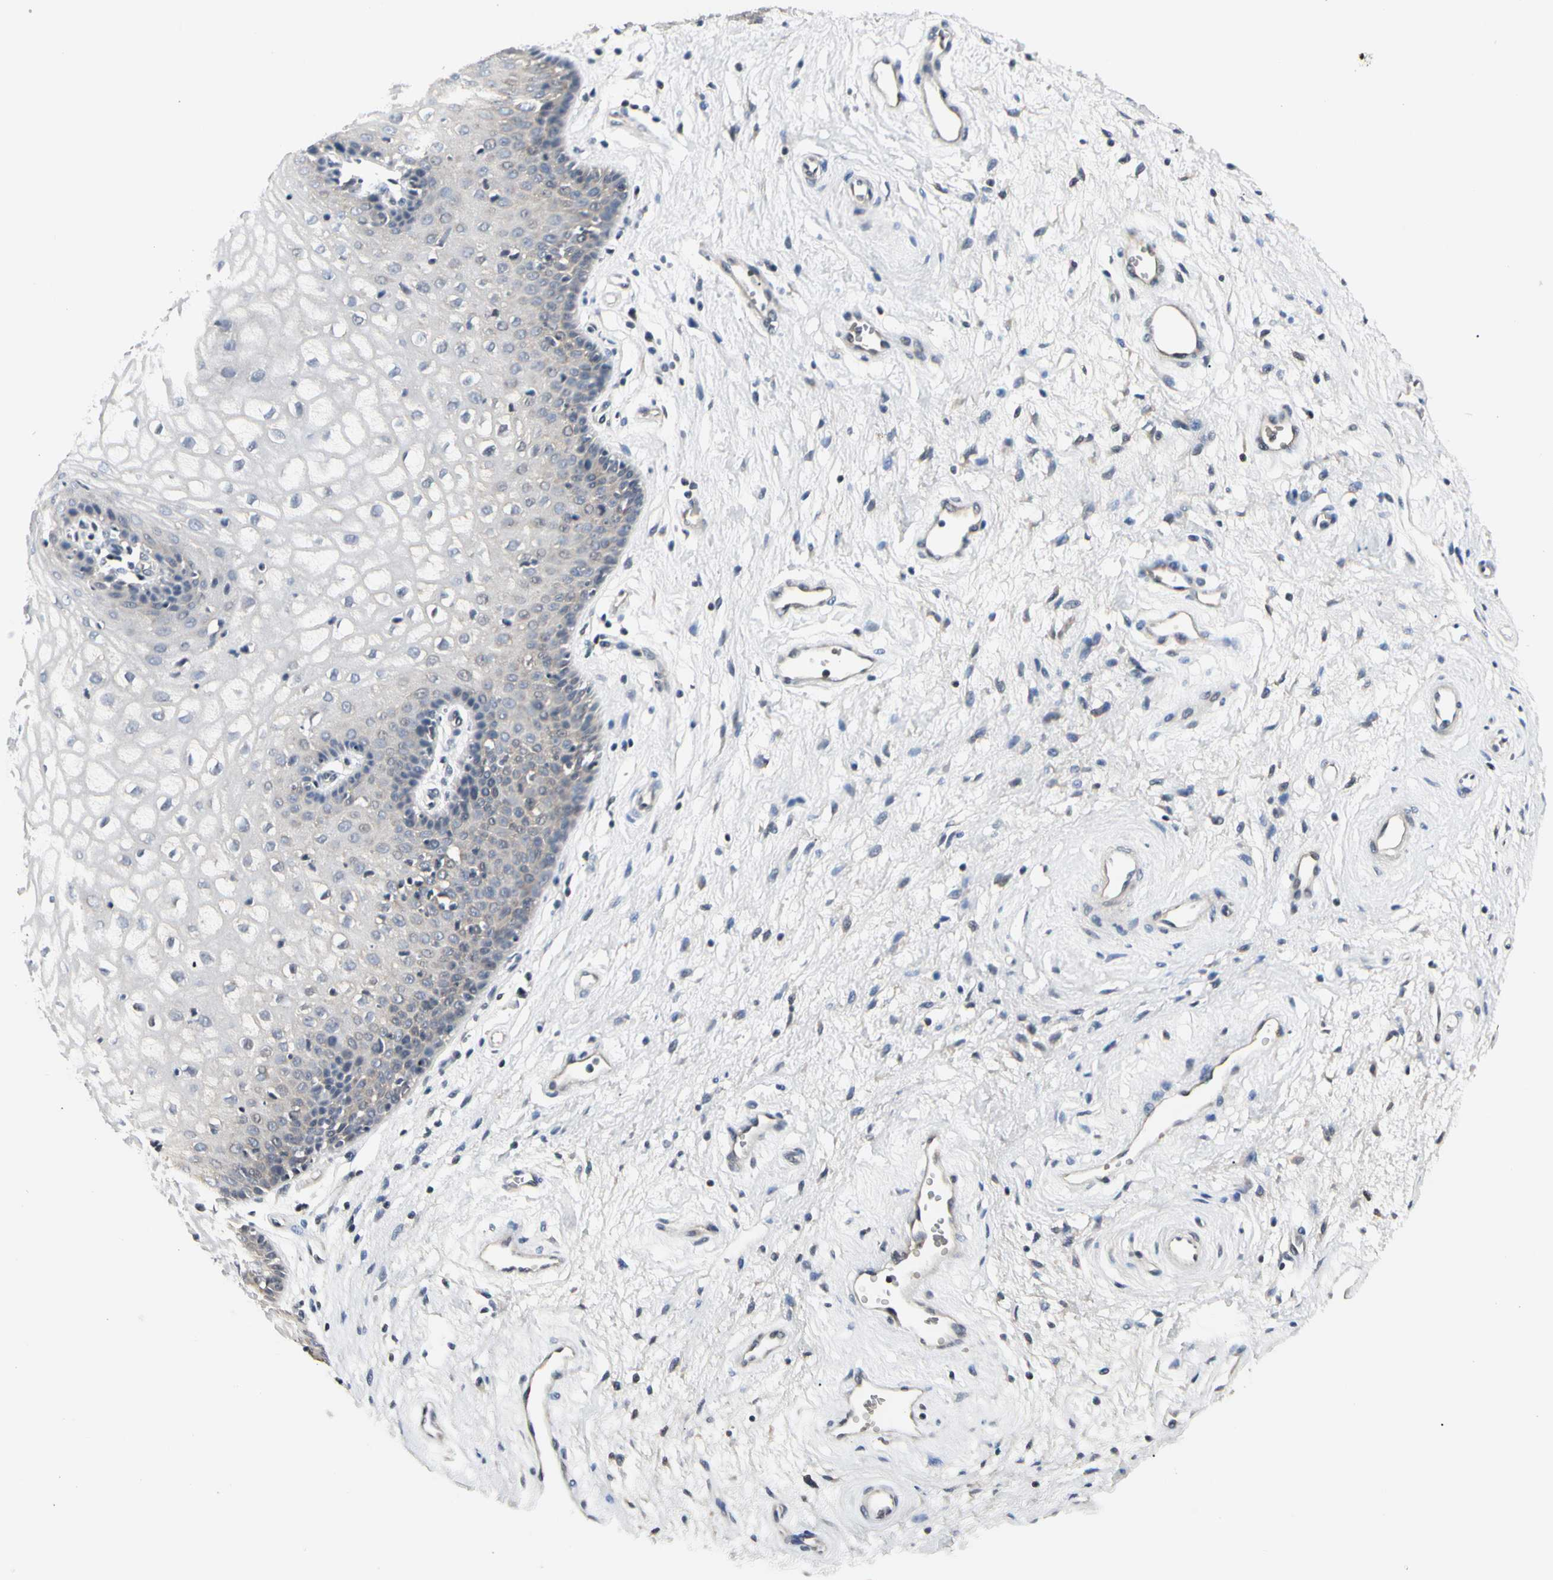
{"staining": {"intensity": "negative", "quantity": "none", "location": "none"}, "tissue": "vagina", "cell_type": "Squamous epithelial cells", "image_type": "normal", "snomed": [{"axis": "morphology", "description": "Normal tissue, NOS"}, {"axis": "topography", "description": "Vagina"}], "caption": "Immunohistochemistry histopathology image of benign vagina: vagina stained with DAB (3,3'-diaminobenzidine) demonstrates no significant protein staining in squamous epithelial cells. (IHC, brightfield microscopy, high magnification).", "gene": "GREM1", "patient": {"sex": "female", "age": 34}}